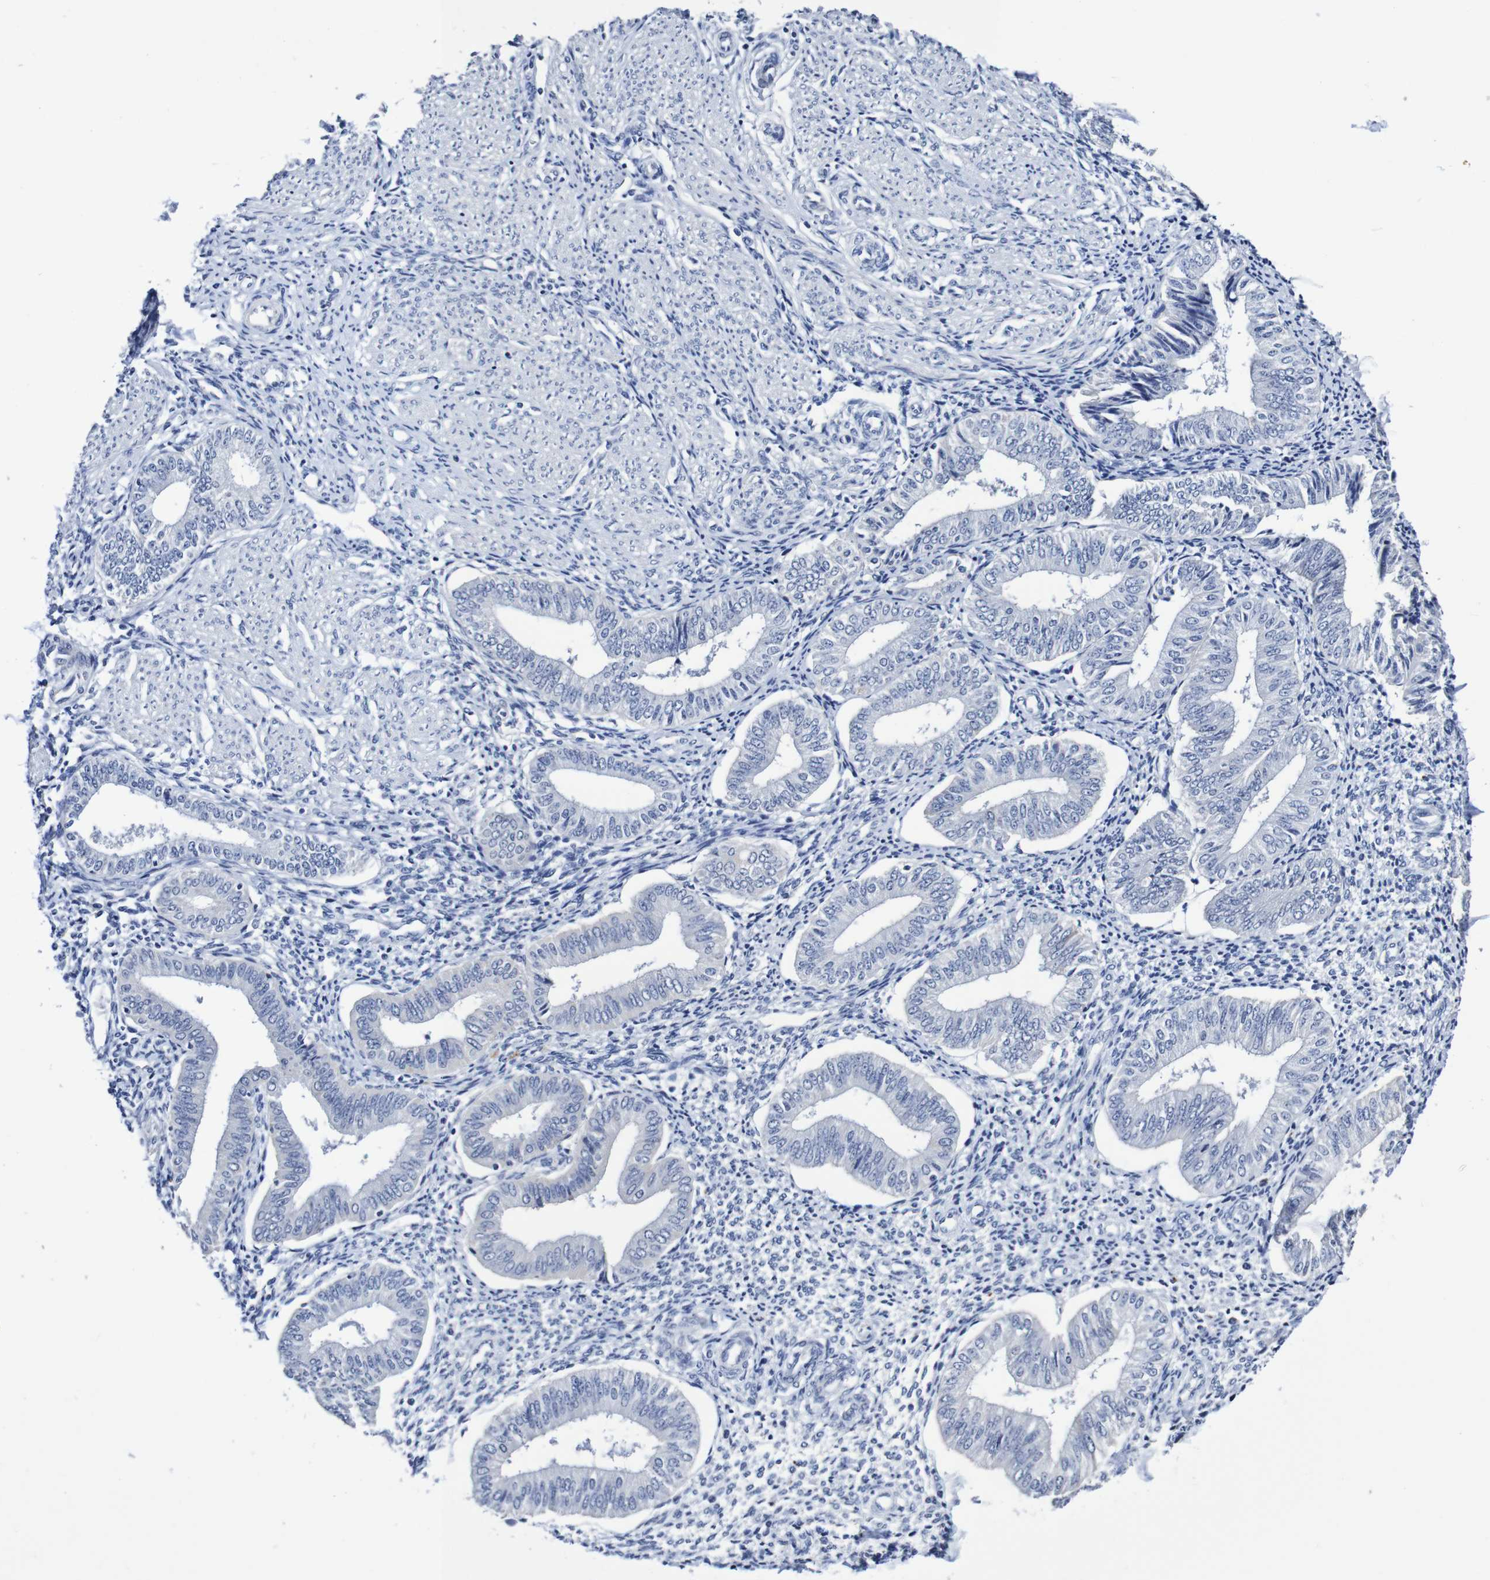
{"staining": {"intensity": "negative", "quantity": "none", "location": "none"}, "tissue": "endometrium", "cell_type": "Cells in endometrial stroma", "image_type": "normal", "snomed": [{"axis": "morphology", "description": "Normal tissue, NOS"}, {"axis": "topography", "description": "Endometrium"}], "caption": "An immunohistochemistry (IHC) image of normal endometrium is shown. There is no staining in cells in endometrial stroma of endometrium.", "gene": "ACVR1C", "patient": {"sex": "female", "age": 50}}